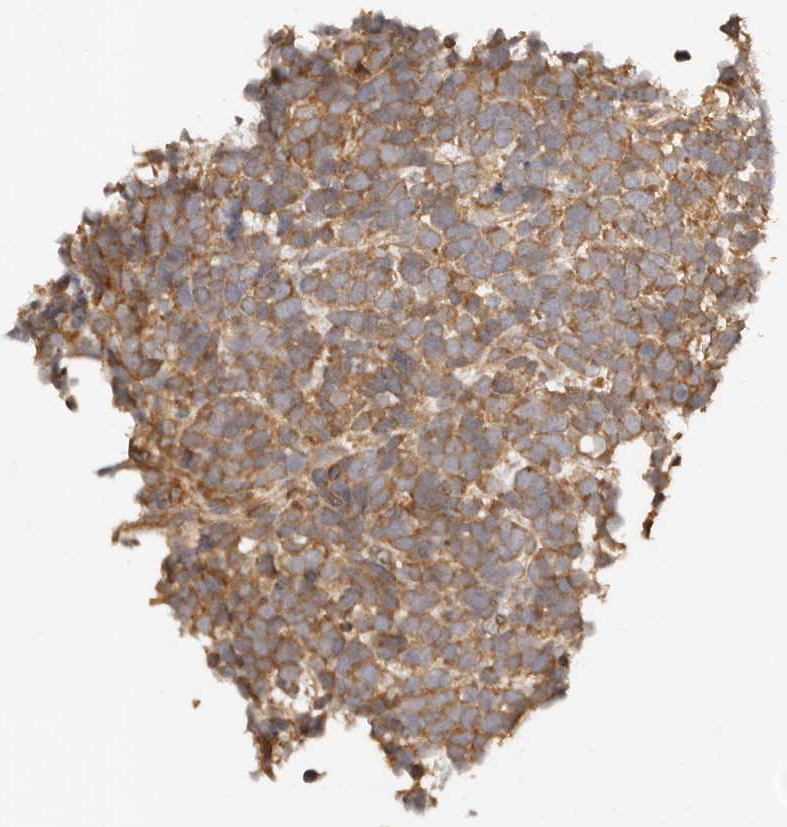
{"staining": {"intensity": "moderate", "quantity": ">75%", "location": "cytoplasmic/membranous"}, "tissue": "urothelial cancer", "cell_type": "Tumor cells", "image_type": "cancer", "snomed": [{"axis": "morphology", "description": "Urothelial carcinoma, High grade"}, {"axis": "topography", "description": "Urinary bladder"}], "caption": "Protein expression analysis of human high-grade urothelial carcinoma reveals moderate cytoplasmic/membranous expression in approximately >75% of tumor cells. (DAB = brown stain, brightfield microscopy at high magnification).", "gene": "DENND11", "patient": {"sex": "female", "age": 82}}